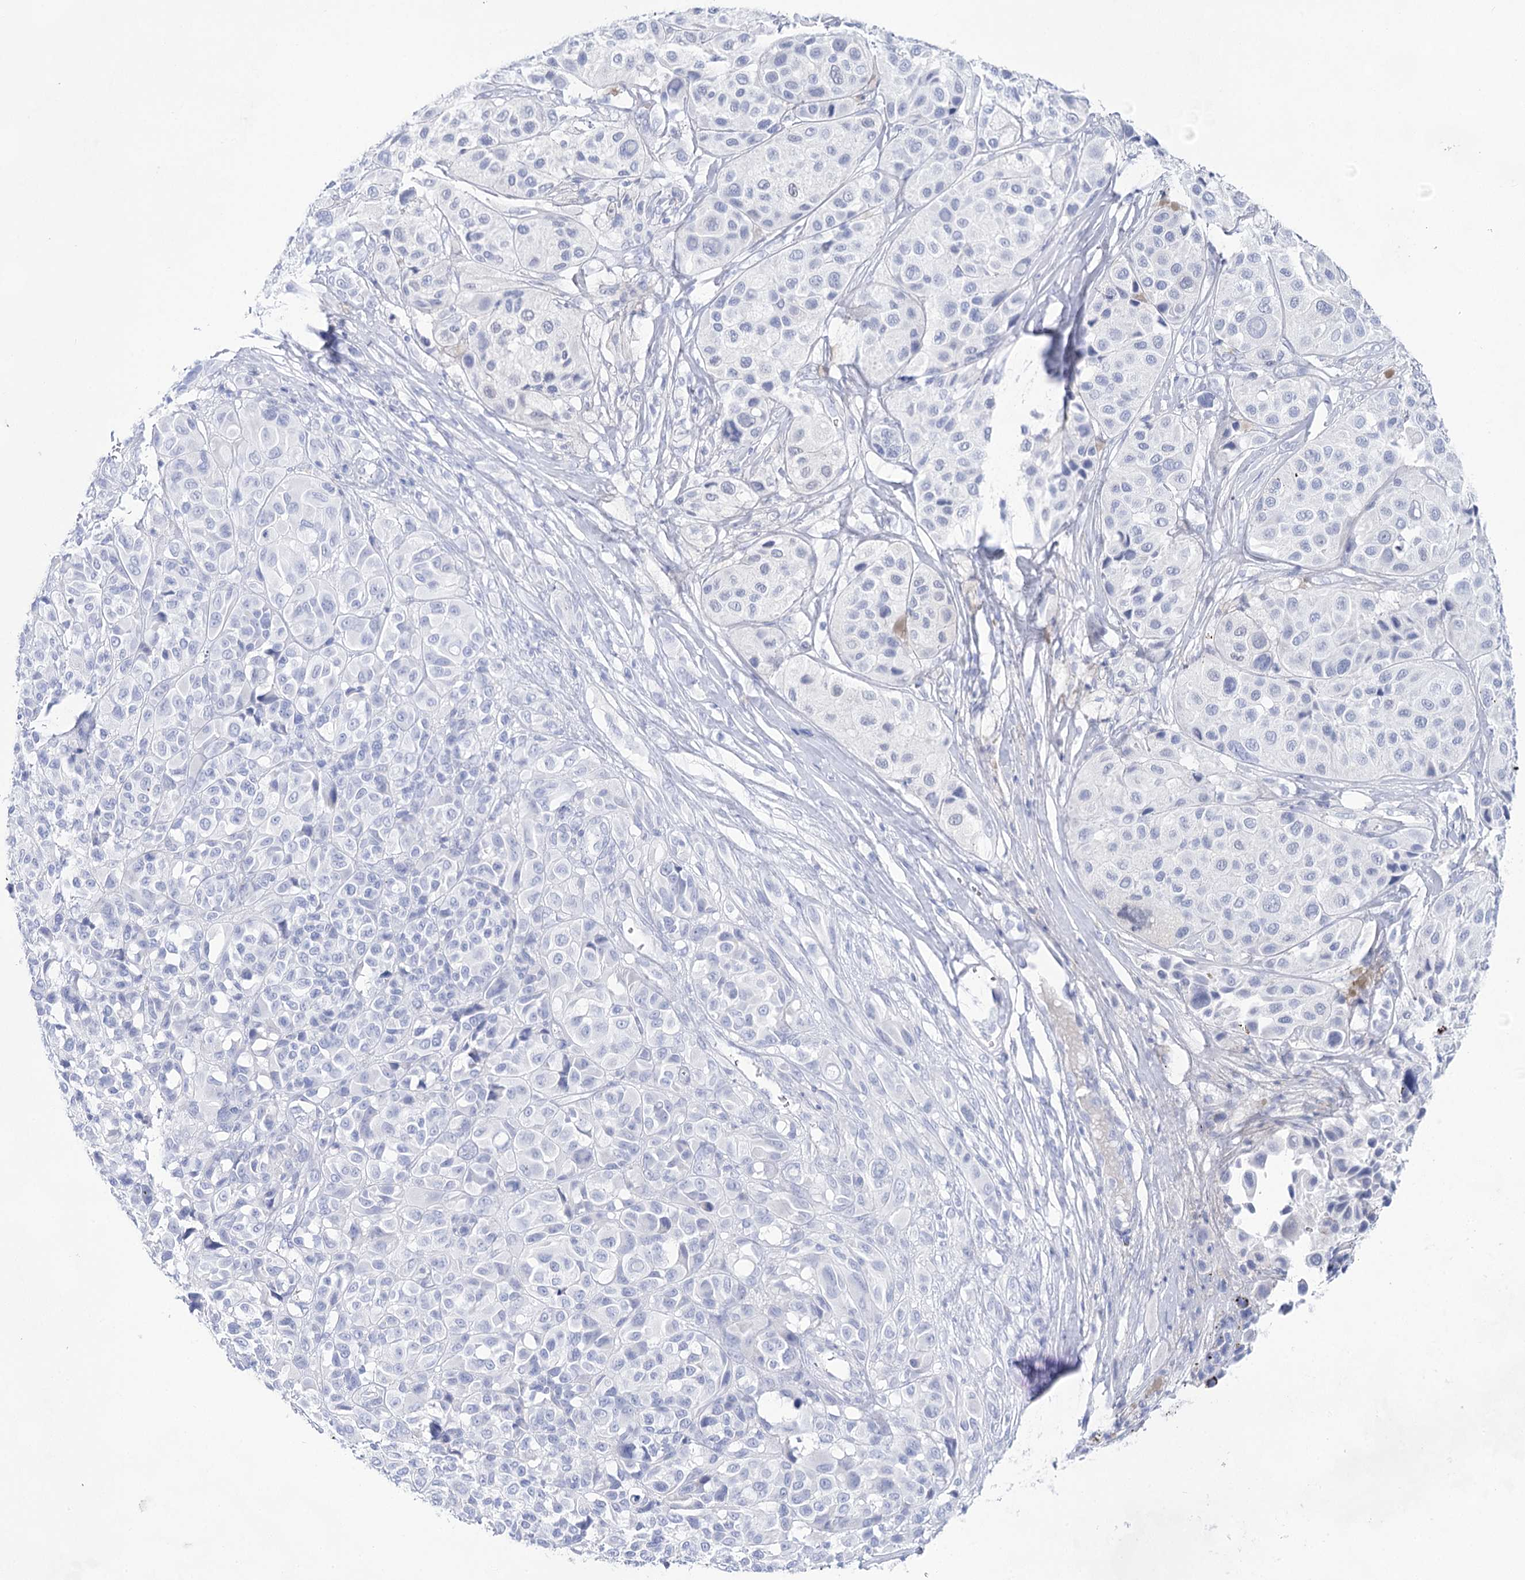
{"staining": {"intensity": "negative", "quantity": "none", "location": "none"}, "tissue": "melanoma", "cell_type": "Tumor cells", "image_type": "cancer", "snomed": [{"axis": "morphology", "description": "Malignant melanoma, NOS"}, {"axis": "topography", "description": "Skin of trunk"}], "caption": "Tumor cells are negative for brown protein staining in melanoma.", "gene": "LALBA", "patient": {"sex": "male", "age": 71}}